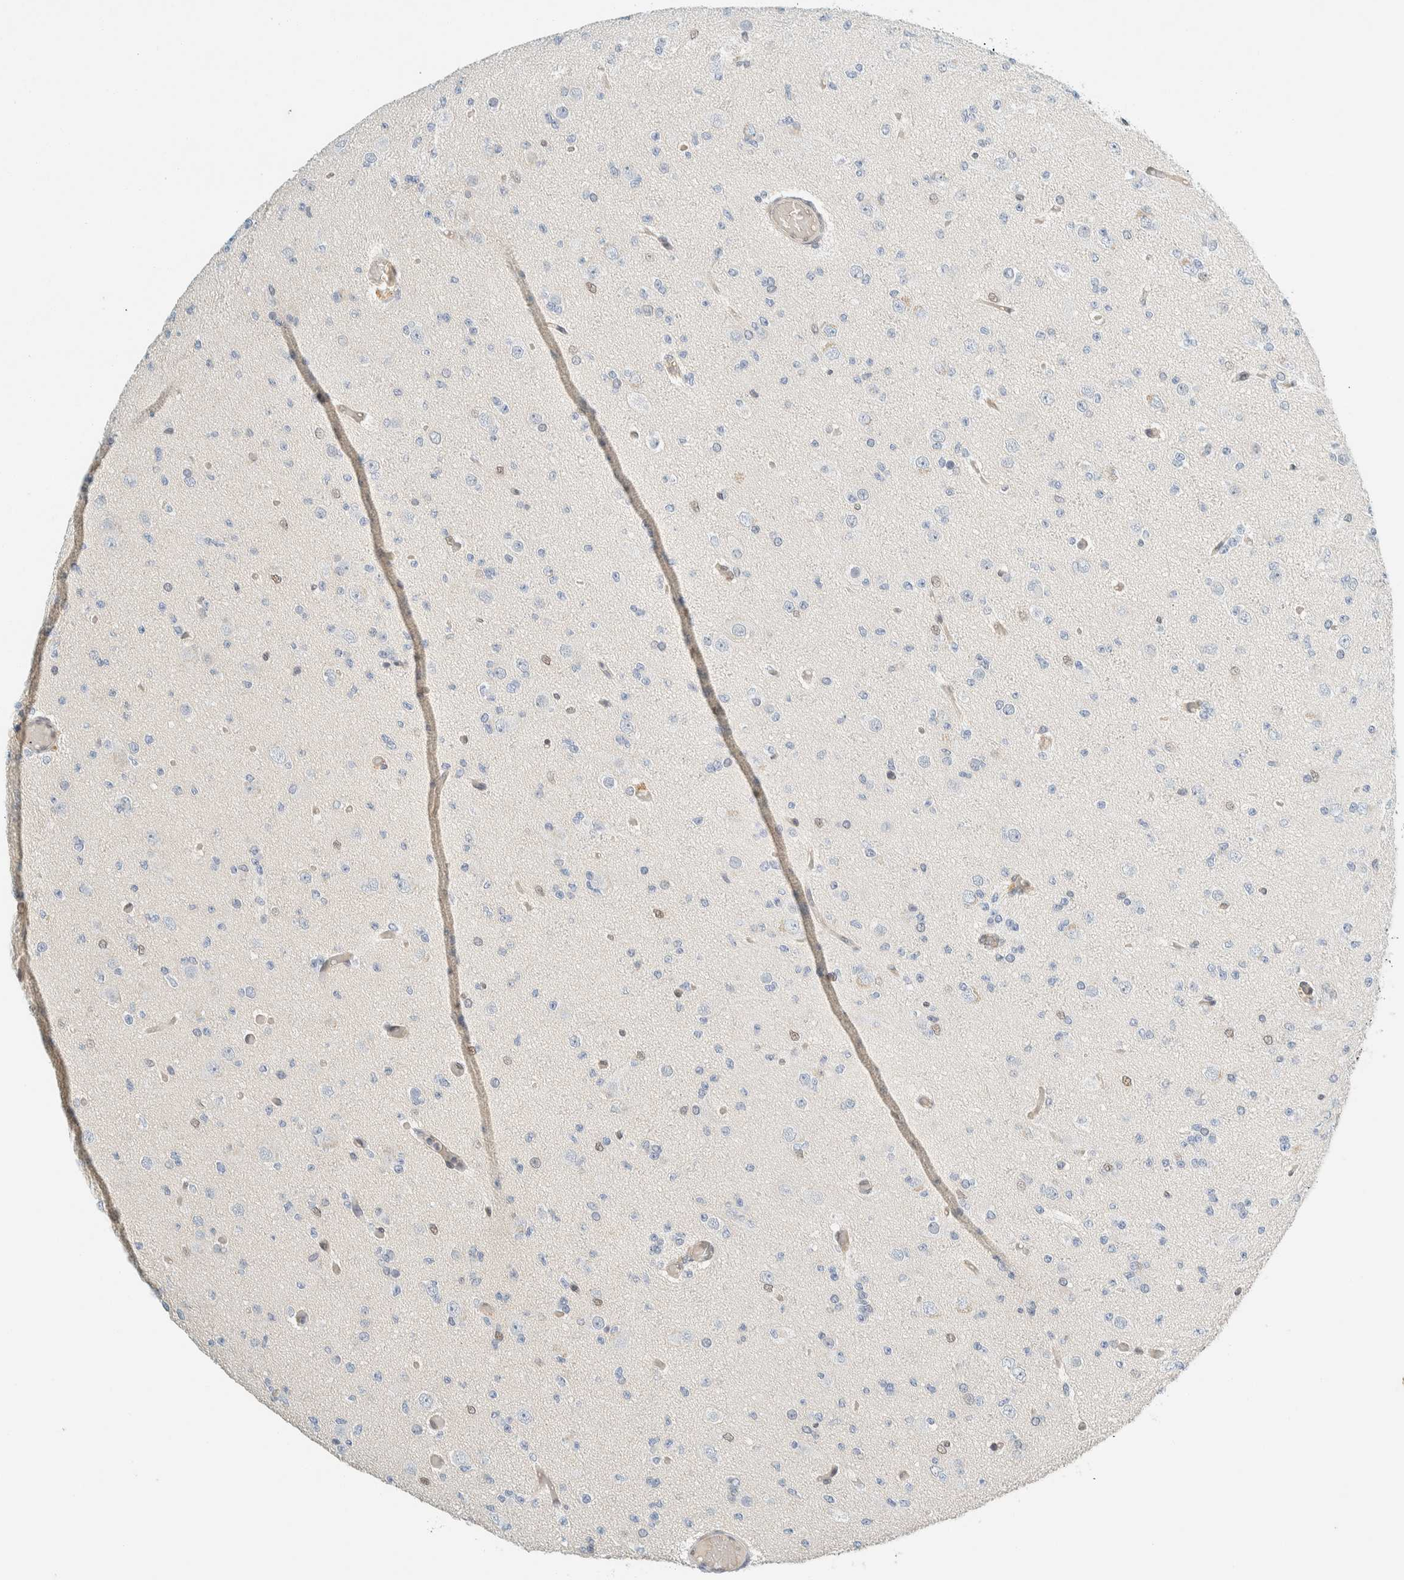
{"staining": {"intensity": "negative", "quantity": "none", "location": "none"}, "tissue": "glioma", "cell_type": "Tumor cells", "image_type": "cancer", "snomed": [{"axis": "morphology", "description": "Glioma, malignant, Low grade"}, {"axis": "topography", "description": "Brain"}], "caption": "Immunohistochemical staining of human malignant glioma (low-grade) reveals no significant expression in tumor cells.", "gene": "TSTD2", "patient": {"sex": "female", "age": 22}}